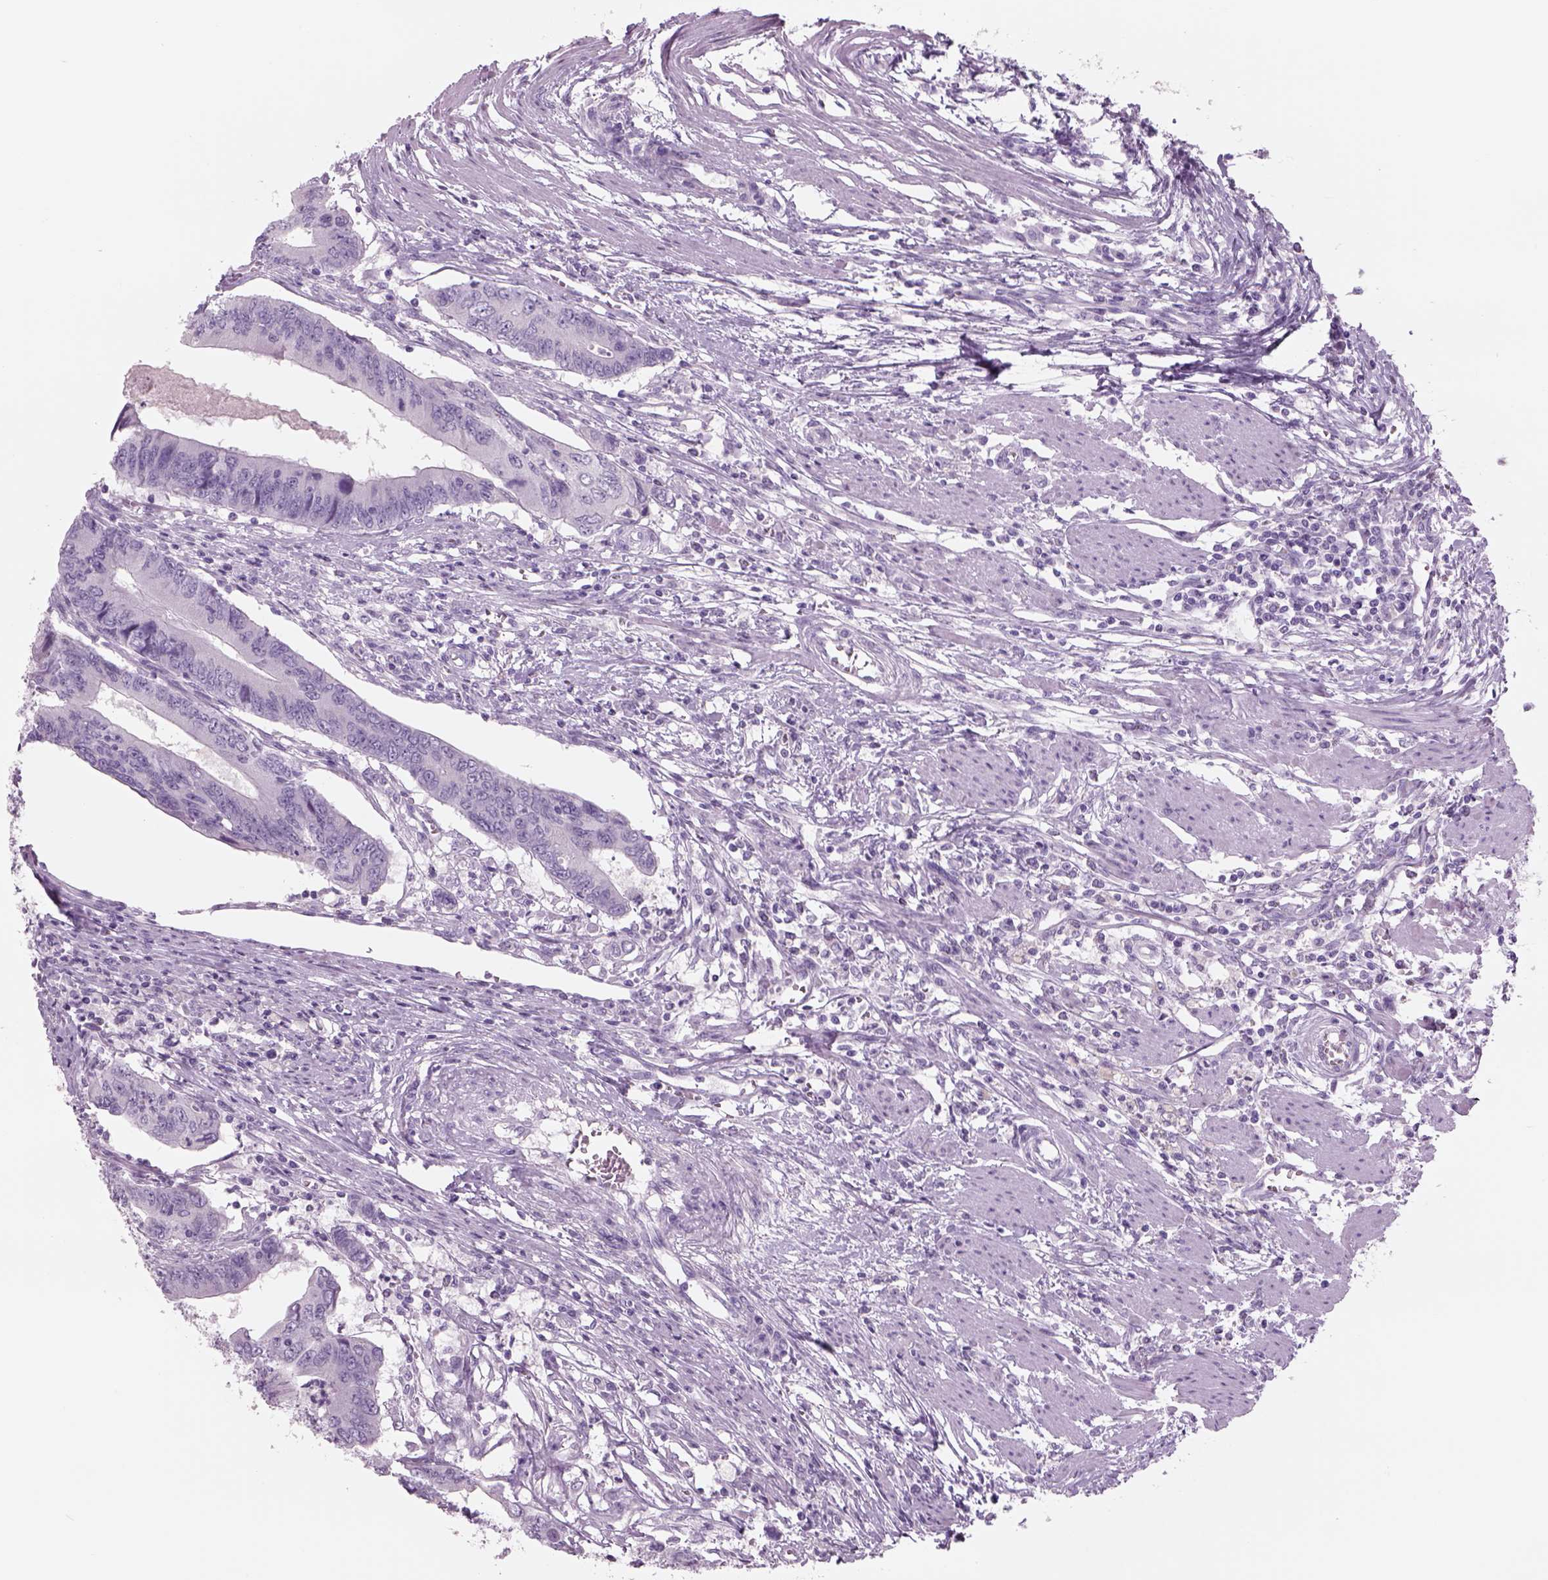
{"staining": {"intensity": "negative", "quantity": "none", "location": "none"}, "tissue": "colorectal cancer", "cell_type": "Tumor cells", "image_type": "cancer", "snomed": [{"axis": "morphology", "description": "Adenocarcinoma, NOS"}, {"axis": "topography", "description": "Colon"}], "caption": "Immunohistochemistry (IHC) of human colorectal cancer displays no positivity in tumor cells. (IHC, brightfield microscopy, high magnification).", "gene": "RHO", "patient": {"sex": "male", "age": 53}}